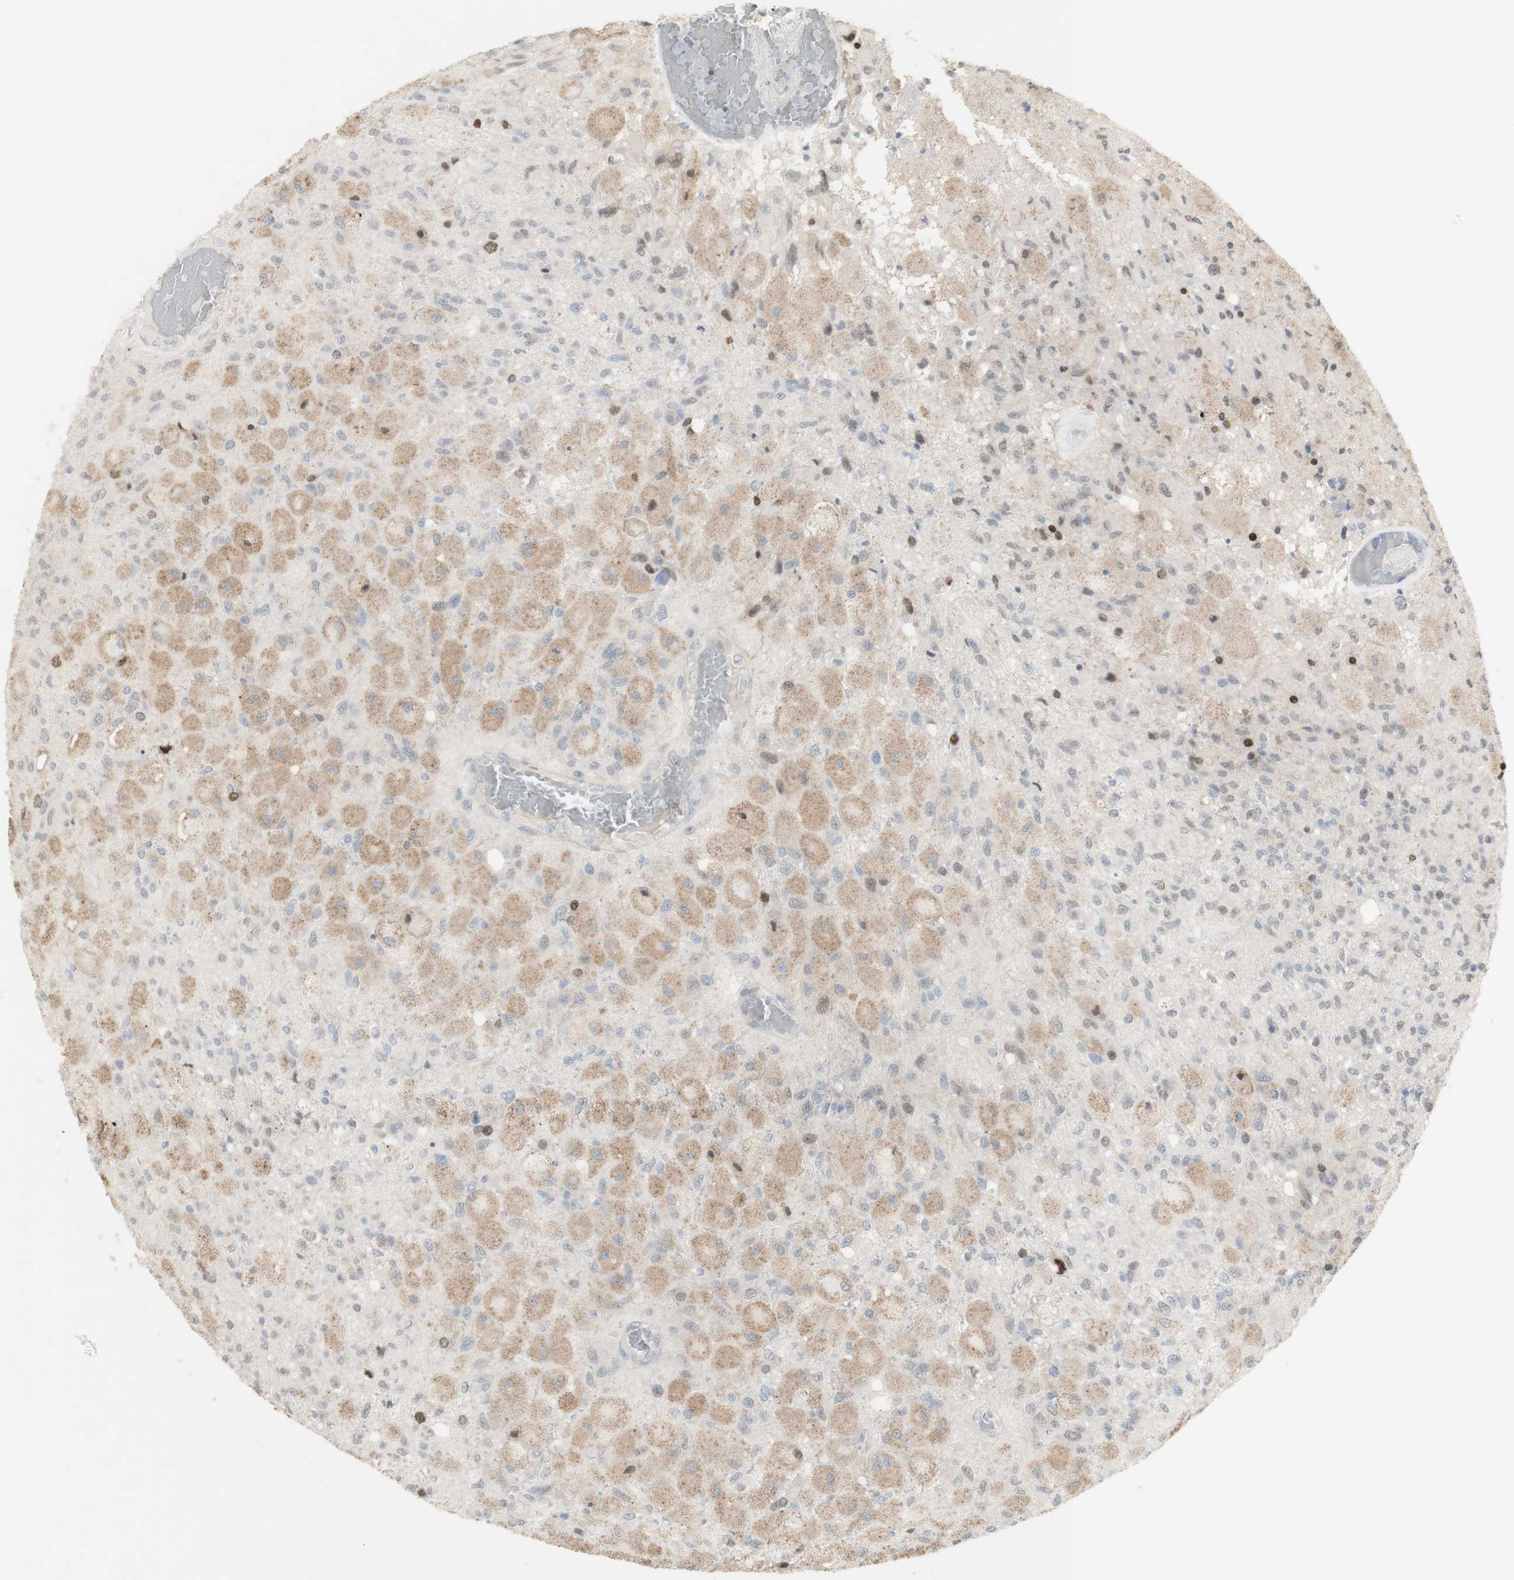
{"staining": {"intensity": "moderate", "quantity": "25%-75%", "location": "cytoplasmic/membranous"}, "tissue": "glioma", "cell_type": "Tumor cells", "image_type": "cancer", "snomed": [{"axis": "morphology", "description": "Normal tissue, NOS"}, {"axis": "morphology", "description": "Glioma, malignant, High grade"}, {"axis": "topography", "description": "Cerebral cortex"}], "caption": "Human glioma stained for a protein (brown) demonstrates moderate cytoplasmic/membranous positive staining in about 25%-75% of tumor cells.", "gene": "C1orf116", "patient": {"sex": "male", "age": 77}}